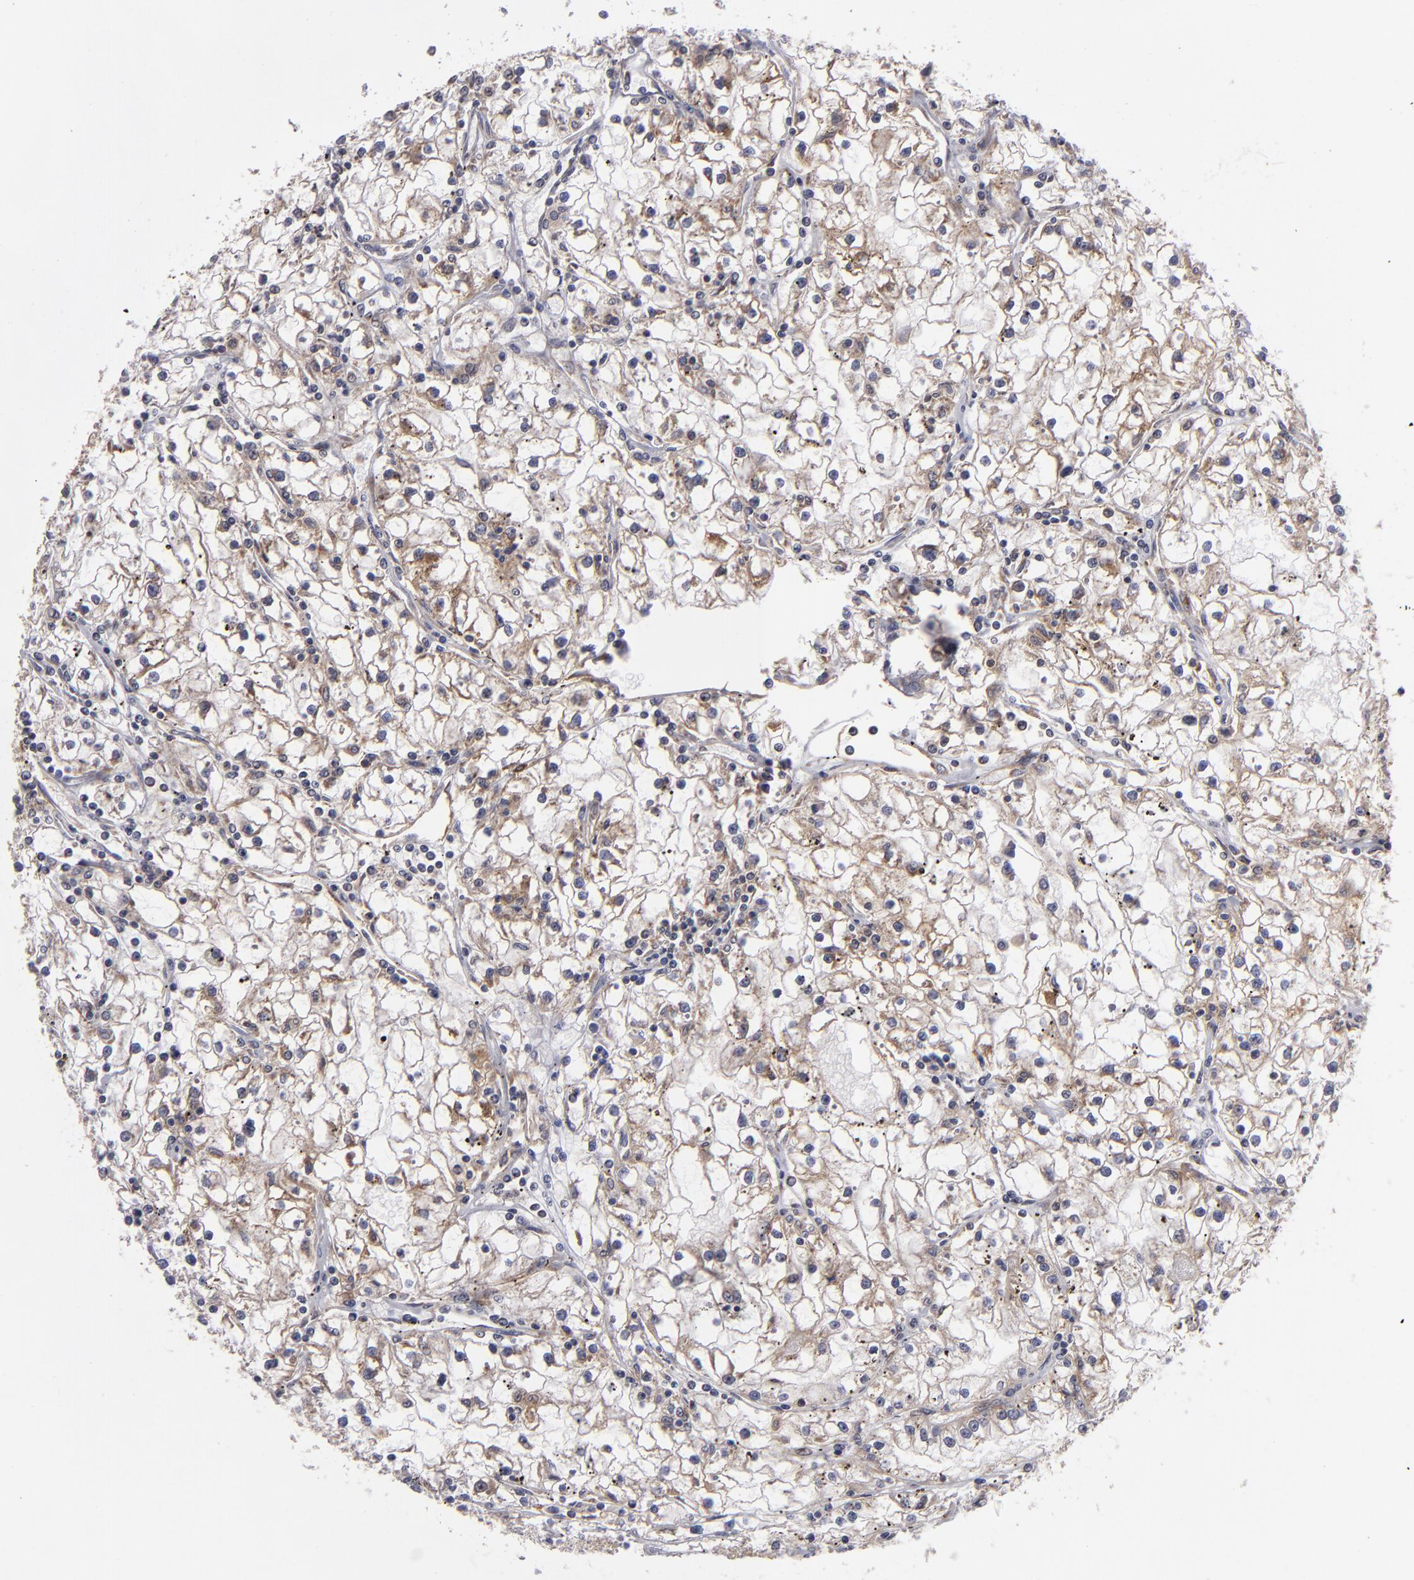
{"staining": {"intensity": "moderate", "quantity": "<25%", "location": "cytoplasmic/membranous"}, "tissue": "renal cancer", "cell_type": "Tumor cells", "image_type": "cancer", "snomed": [{"axis": "morphology", "description": "Adenocarcinoma, NOS"}, {"axis": "topography", "description": "Kidney"}], "caption": "High-magnification brightfield microscopy of renal adenocarcinoma stained with DAB (3,3'-diaminobenzidine) (brown) and counterstained with hematoxylin (blue). tumor cells exhibit moderate cytoplasmic/membranous positivity is identified in approximately<25% of cells. The staining is performed using DAB brown chromogen to label protein expression. The nuclei are counter-stained blue using hematoxylin.", "gene": "BMP6", "patient": {"sex": "male", "age": 56}}